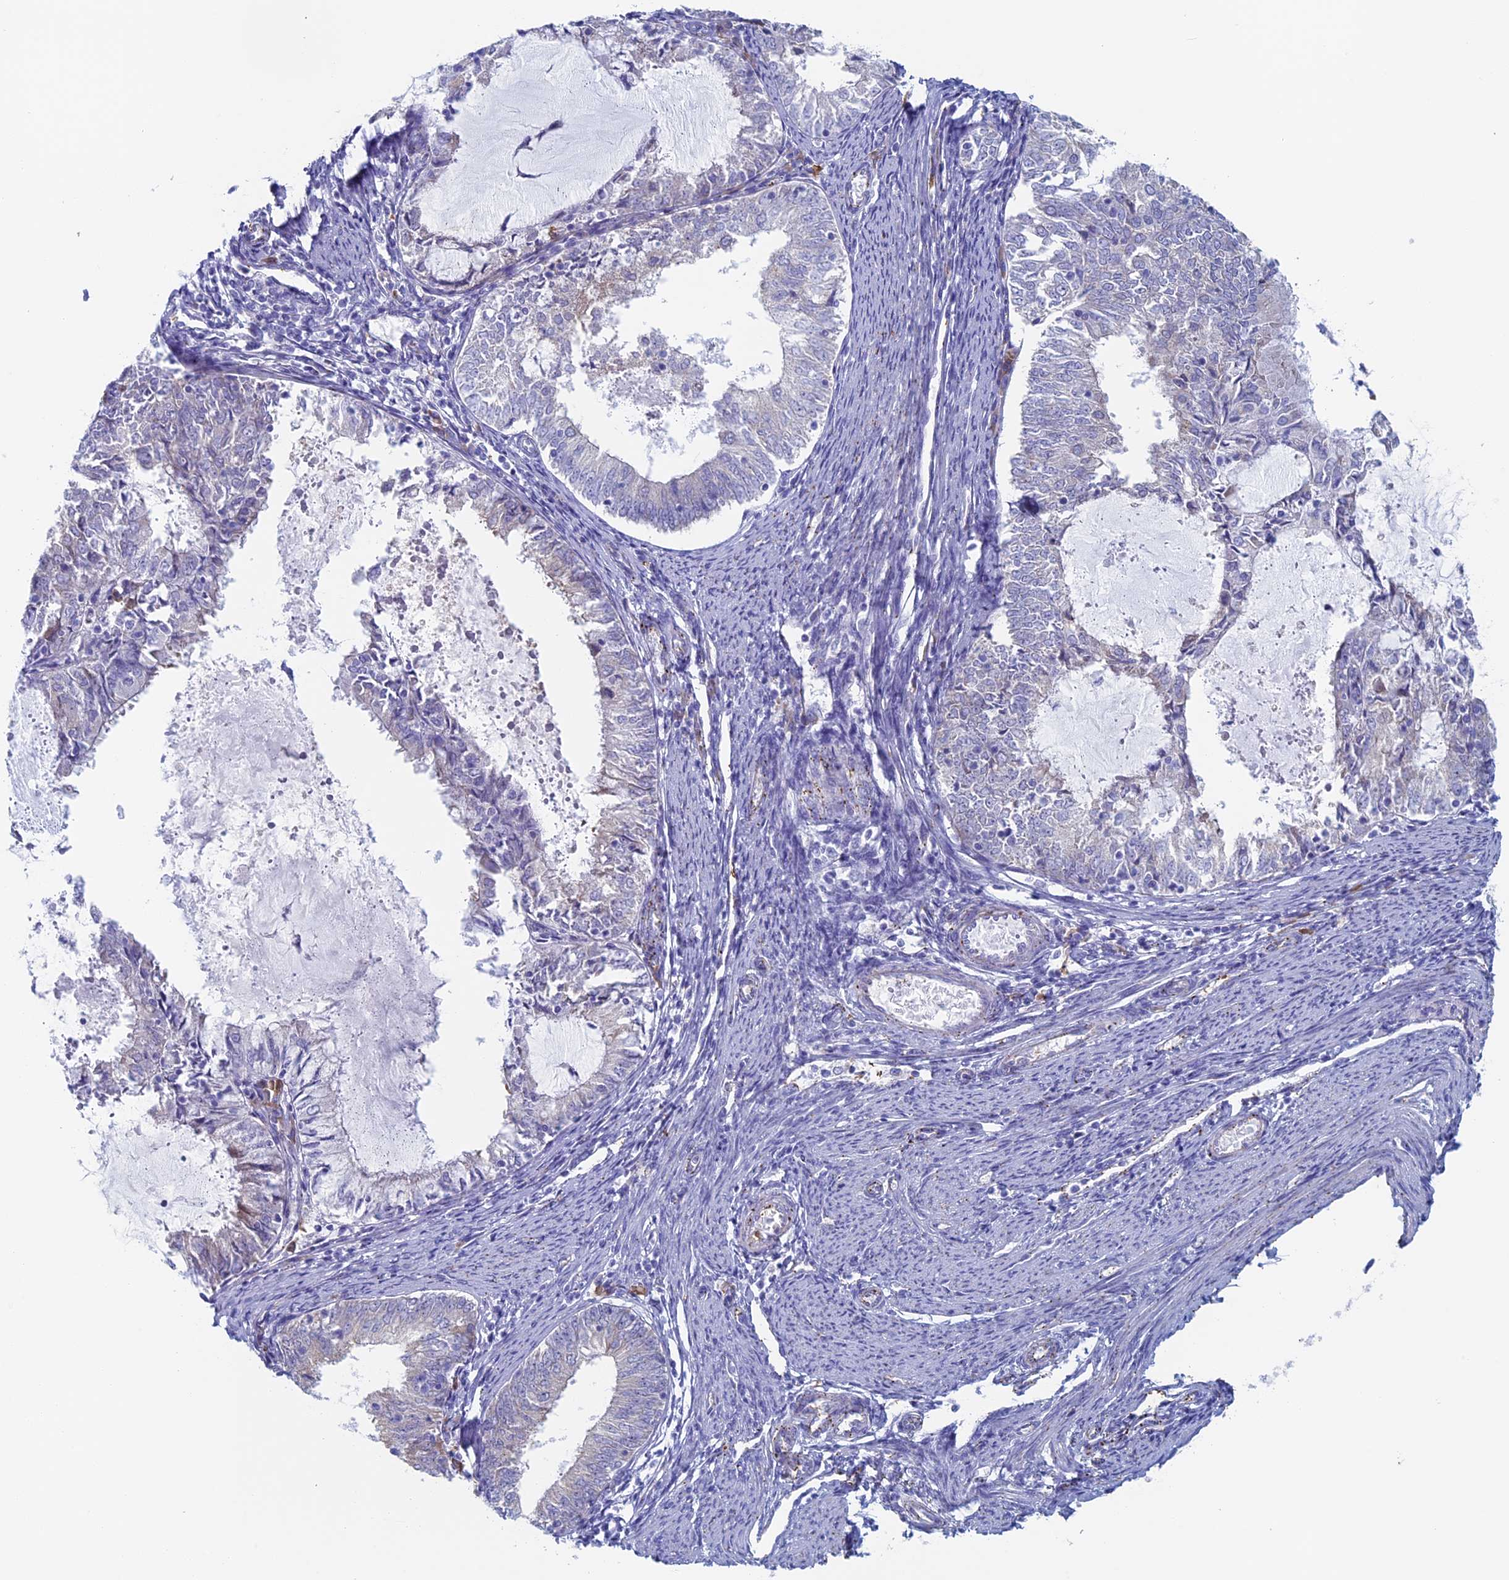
{"staining": {"intensity": "negative", "quantity": "none", "location": "none"}, "tissue": "endometrial cancer", "cell_type": "Tumor cells", "image_type": "cancer", "snomed": [{"axis": "morphology", "description": "Adenocarcinoma, NOS"}, {"axis": "topography", "description": "Endometrium"}], "caption": "This is an immunohistochemistry (IHC) photomicrograph of endometrial cancer. There is no staining in tumor cells.", "gene": "MAGEB6", "patient": {"sex": "female", "age": 57}}